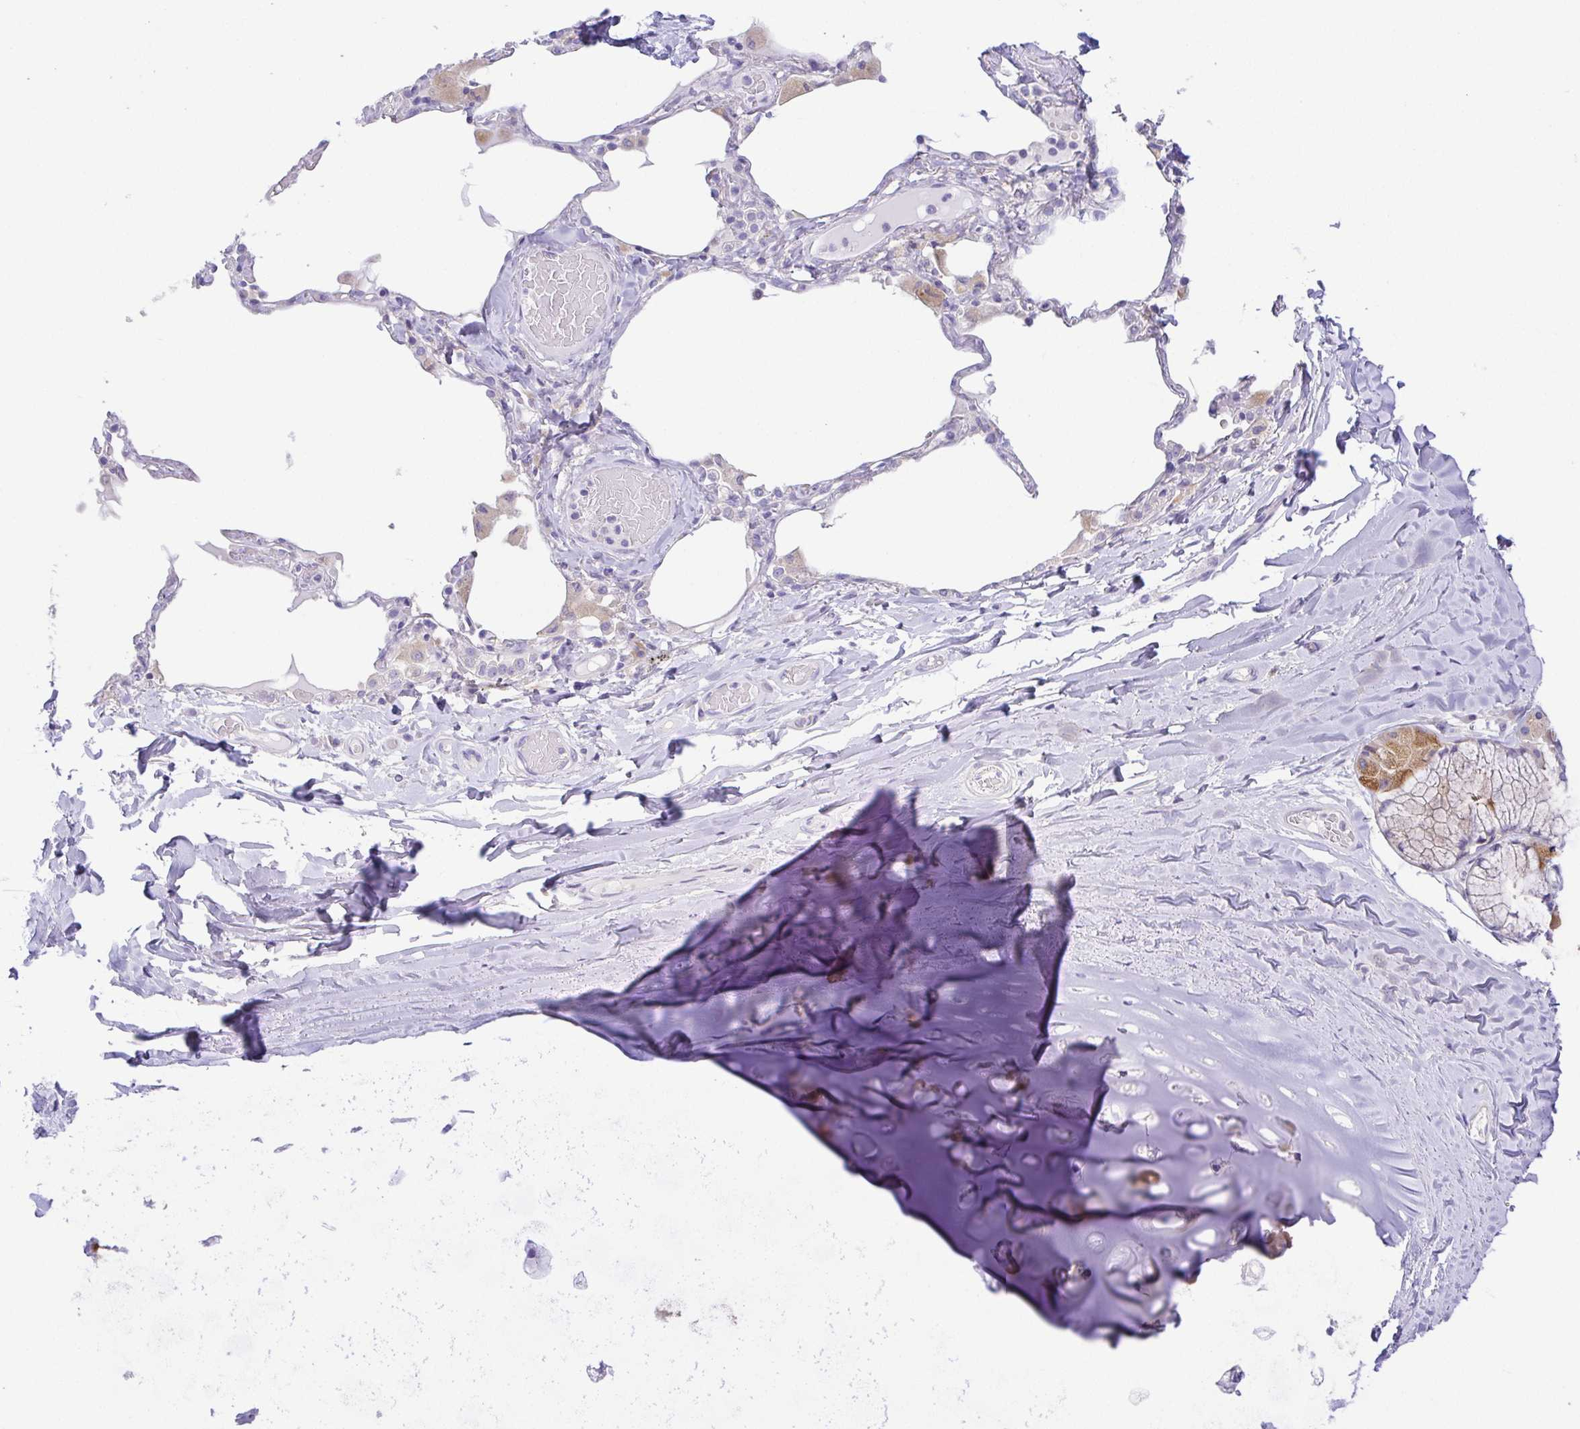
{"staining": {"intensity": "negative", "quantity": "none", "location": "none"}, "tissue": "adipose tissue", "cell_type": "Adipocytes", "image_type": "normal", "snomed": [{"axis": "morphology", "description": "Normal tissue, NOS"}, {"axis": "topography", "description": "Cartilage tissue"}, {"axis": "topography", "description": "Bronchus"}], "caption": "DAB immunohistochemical staining of unremarkable adipose tissue demonstrates no significant staining in adipocytes. (Brightfield microscopy of DAB (3,3'-diaminobenzidine) immunohistochemistry (IHC) at high magnification).", "gene": "PKDREJ", "patient": {"sex": "male", "age": 64}}